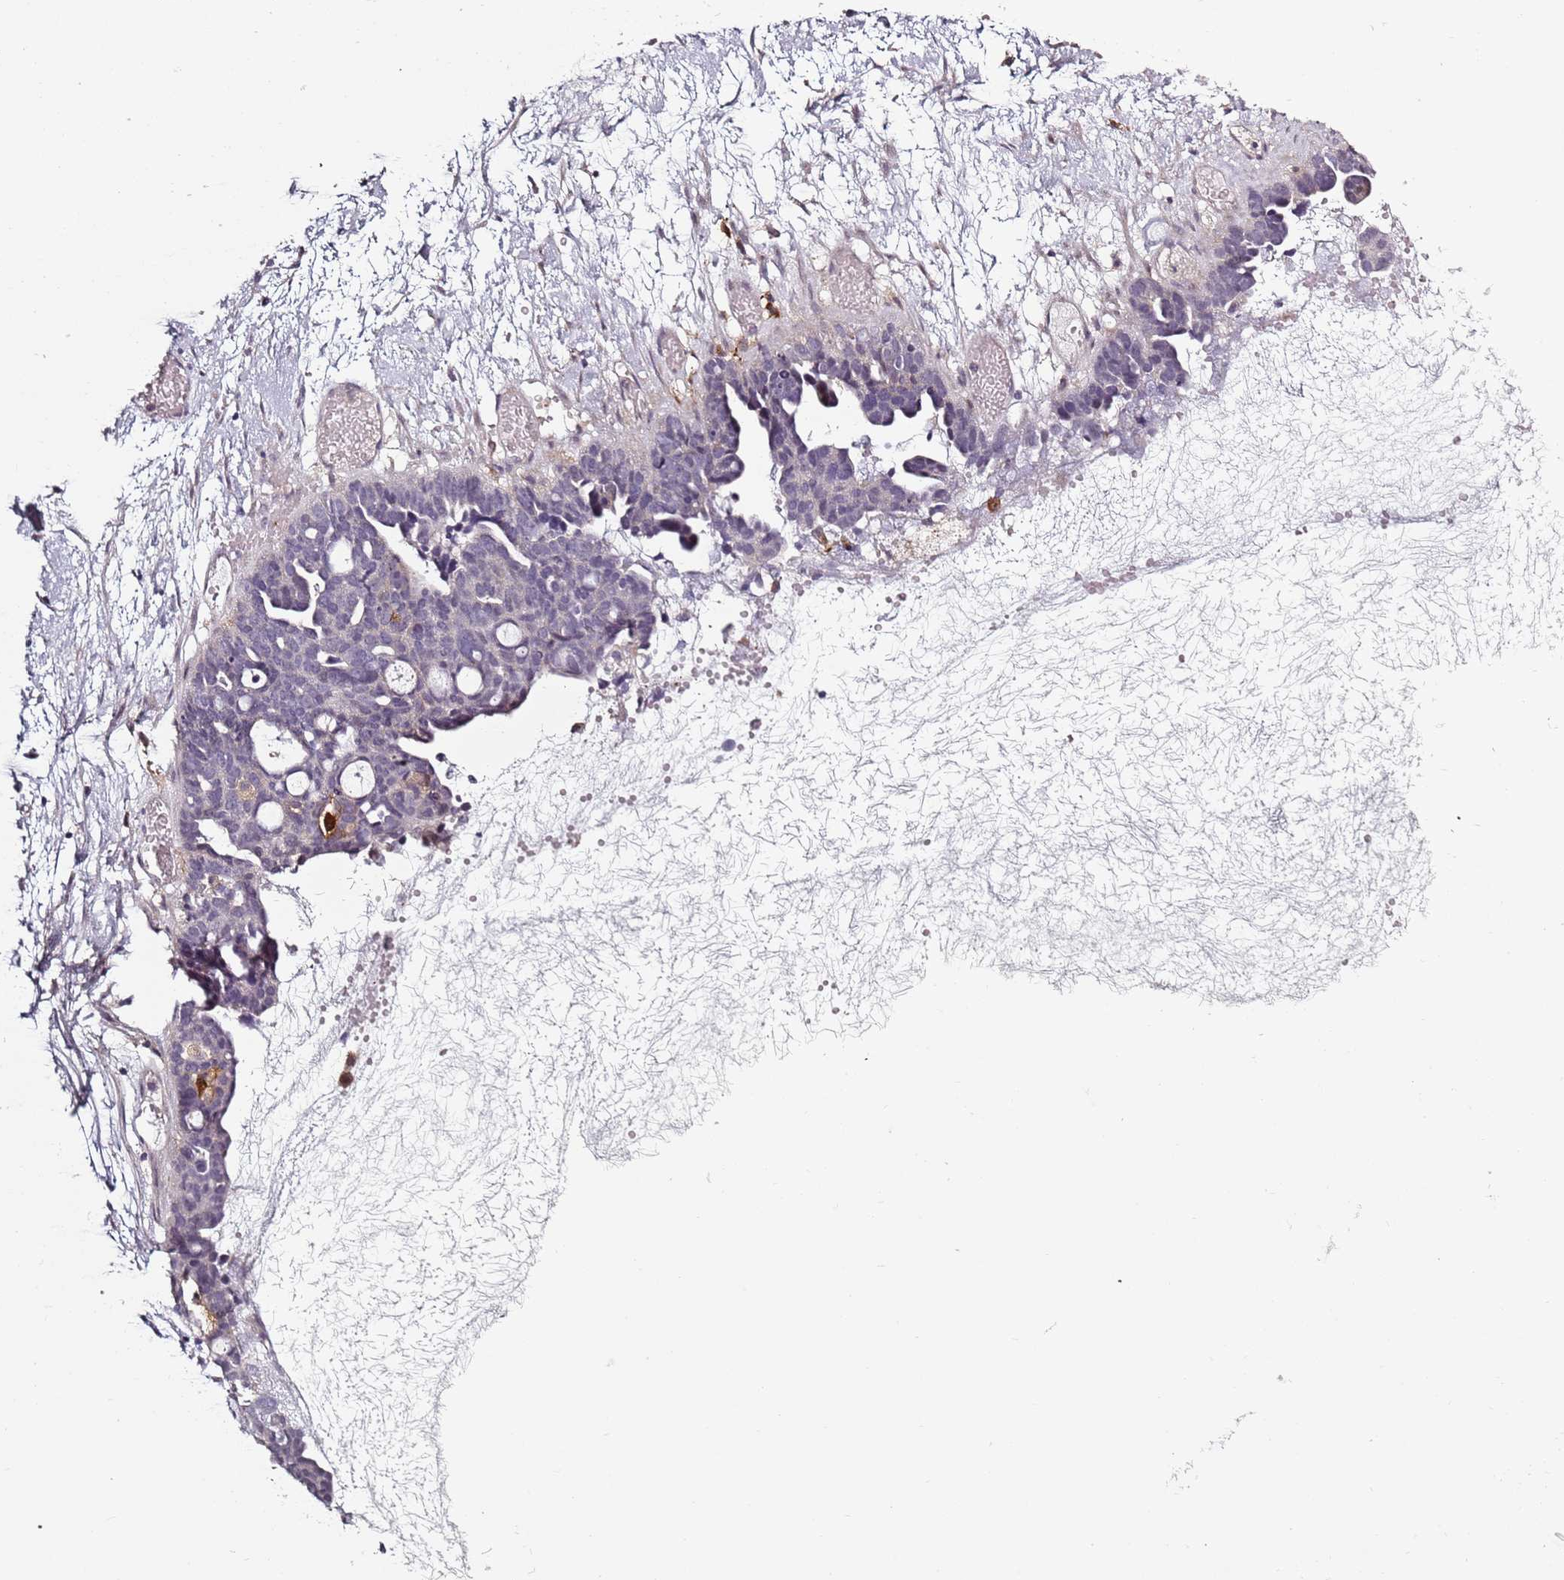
{"staining": {"intensity": "negative", "quantity": "none", "location": "none"}, "tissue": "ovarian cancer", "cell_type": "Tumor cells", "image_type": "cancer", "snomed": [{"axis": "morphology", "description": "Cystadenocarcinoma, serous, NOS"}, {"axis": "topography", "description": "Ovary"}], "caption": "DAB immunohistochemical staining of human ovarian cancer (serous cystadenocarcinoma) exhibits no significant positivity in tumor cells.", "gene": "CC2D2B", "patient": {"sex": "female", "age": 54}}